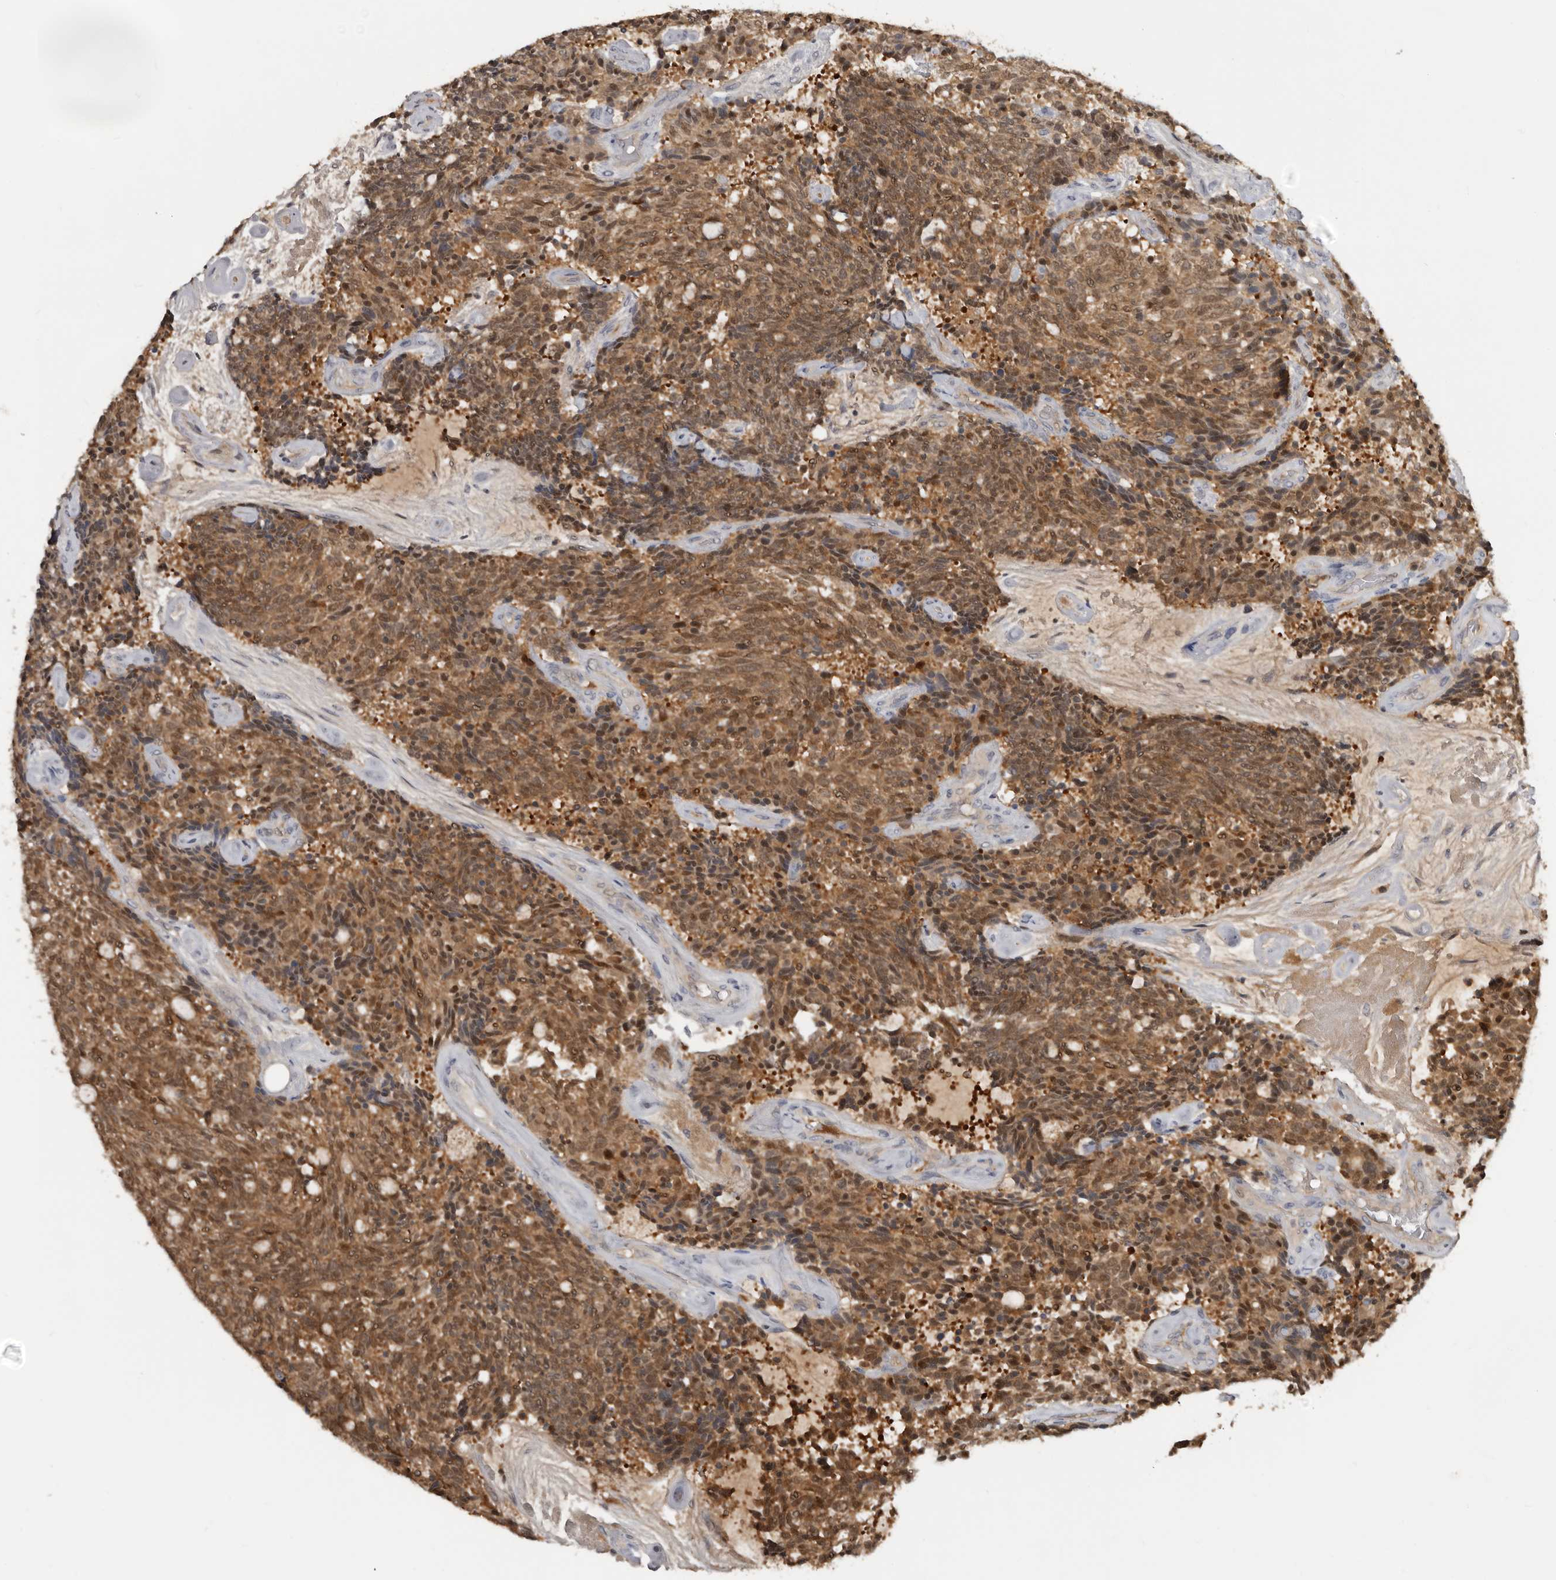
{"staining": {"intensity": "moderate", "quantity": ">75%", "location": "cytoplasmic/membranous,nuclear"}, "tissue": "carcinoid", "cell_type": "Tumor cells", "image_type": "cancer", "snomed": [{"axis": "morphology", "description": "Carcinoid, malignant, NOS"}, {"axis": "topography", "description": "Pancreas"}], "caption": "Protein expression analysis of human carcinoid reveals moderate cytoplasmic/membranous and nuclear positivity in about >75% of tumor cells.", "gene": "RBKS", "patient": {"sex": "female", "age": 54}}